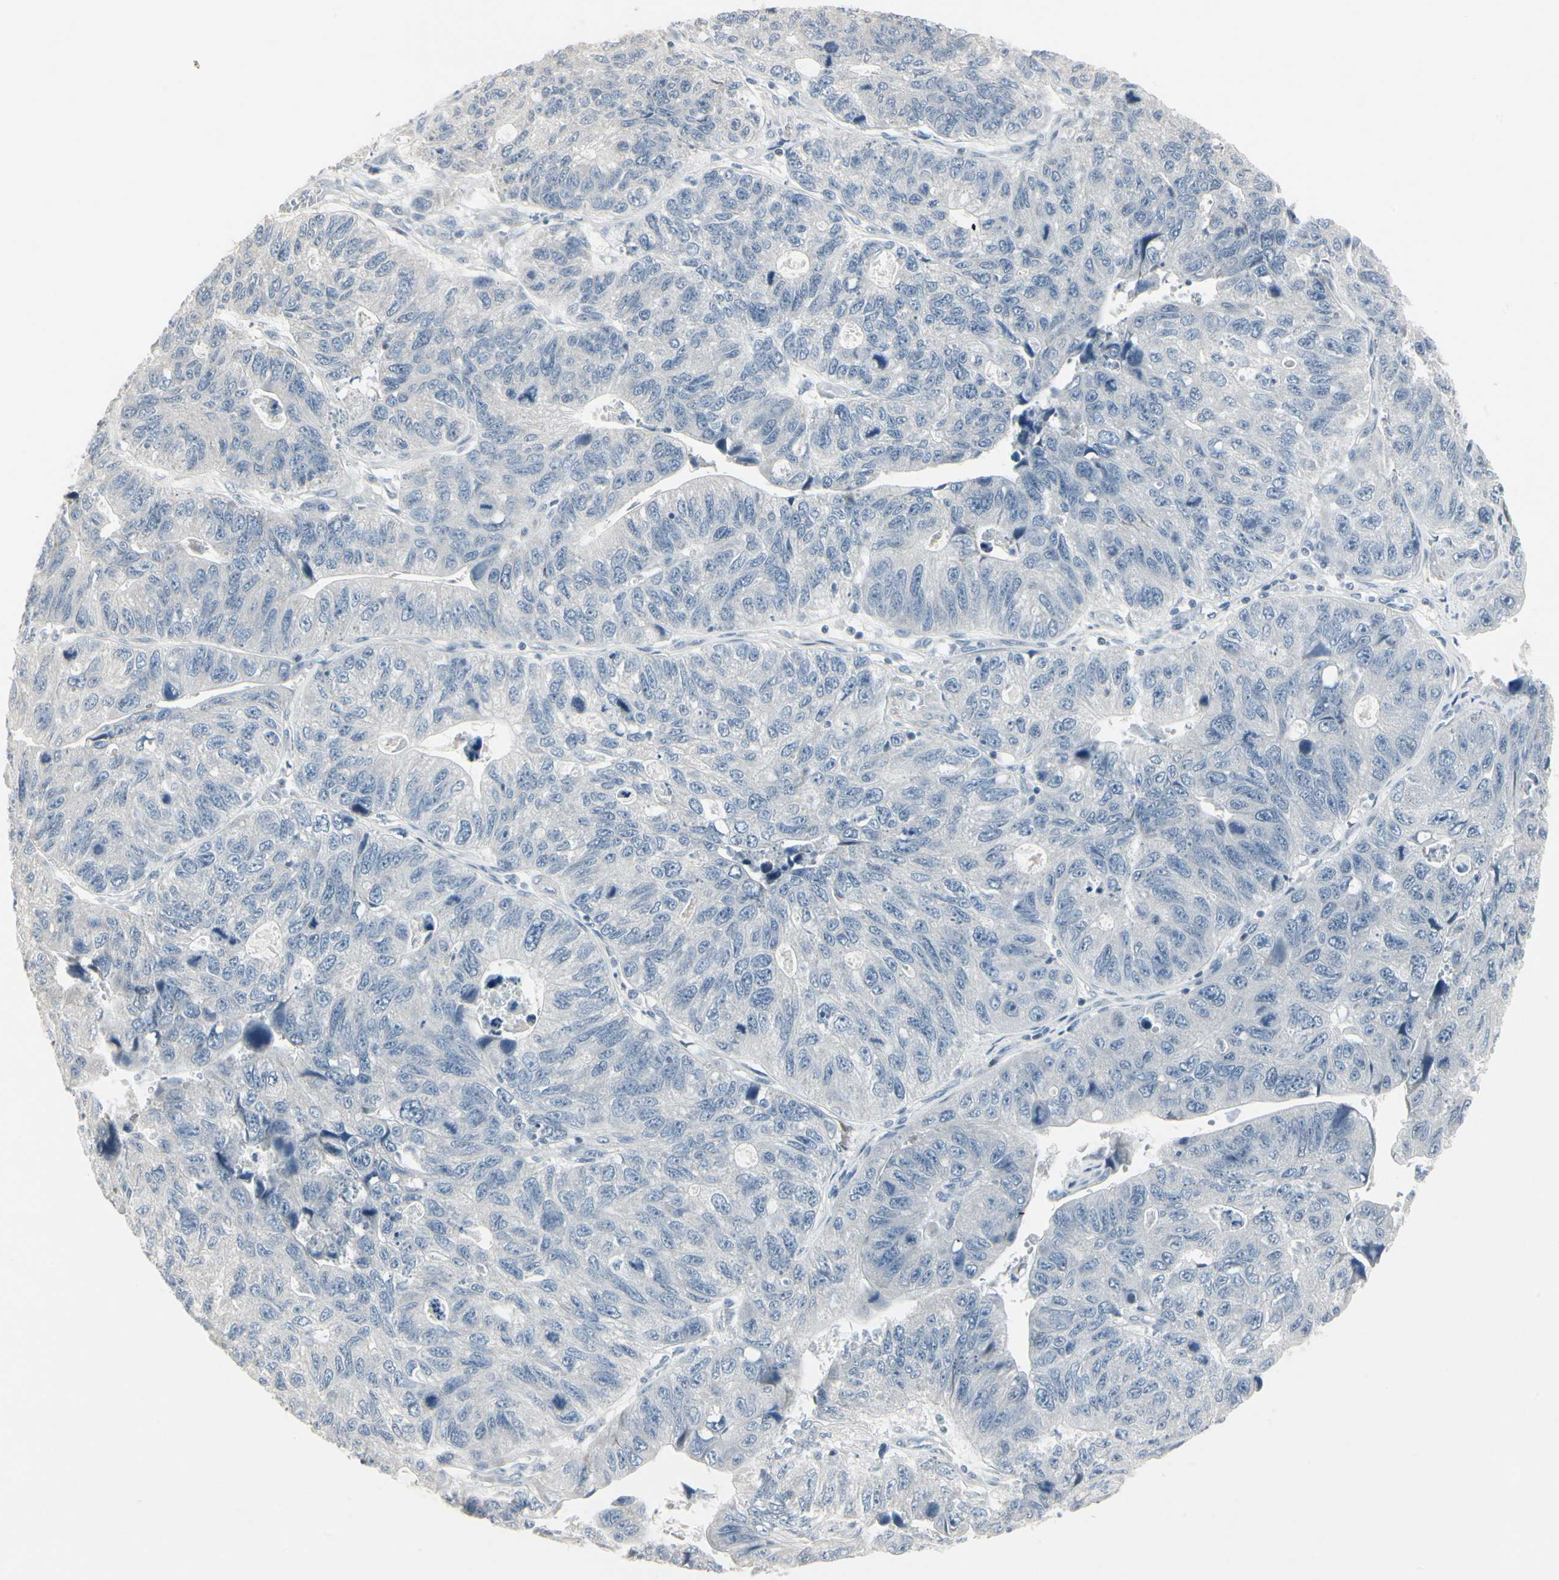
{"staining": {"intensity": "weak", "quantity": "<25%", "location": "cytoplasmic/membranous"}, "tissue": "stomach cancer", "cell_type": "Tumor cells", "image_type": "cancer", "snomed": [{"axis": "morphology", "description": "Adenocarcinoma, NOS"}, {"axis": "topography", "description": "Stomach"}], "caption": "High magnification brightfield microscopy of adenocarcinoma (stomach) stained with DAB (3,3'-diaminobenzidine) (brown) and counterstained with hematoxylin (blue): tumor cells show no significant staining. (DAB (3,3'-diaminobenzidine) IHC visualized using brightfield microscopy, high magnification).", "gene": "DMPK", "patient": {"sex": "male", "age": 59}}